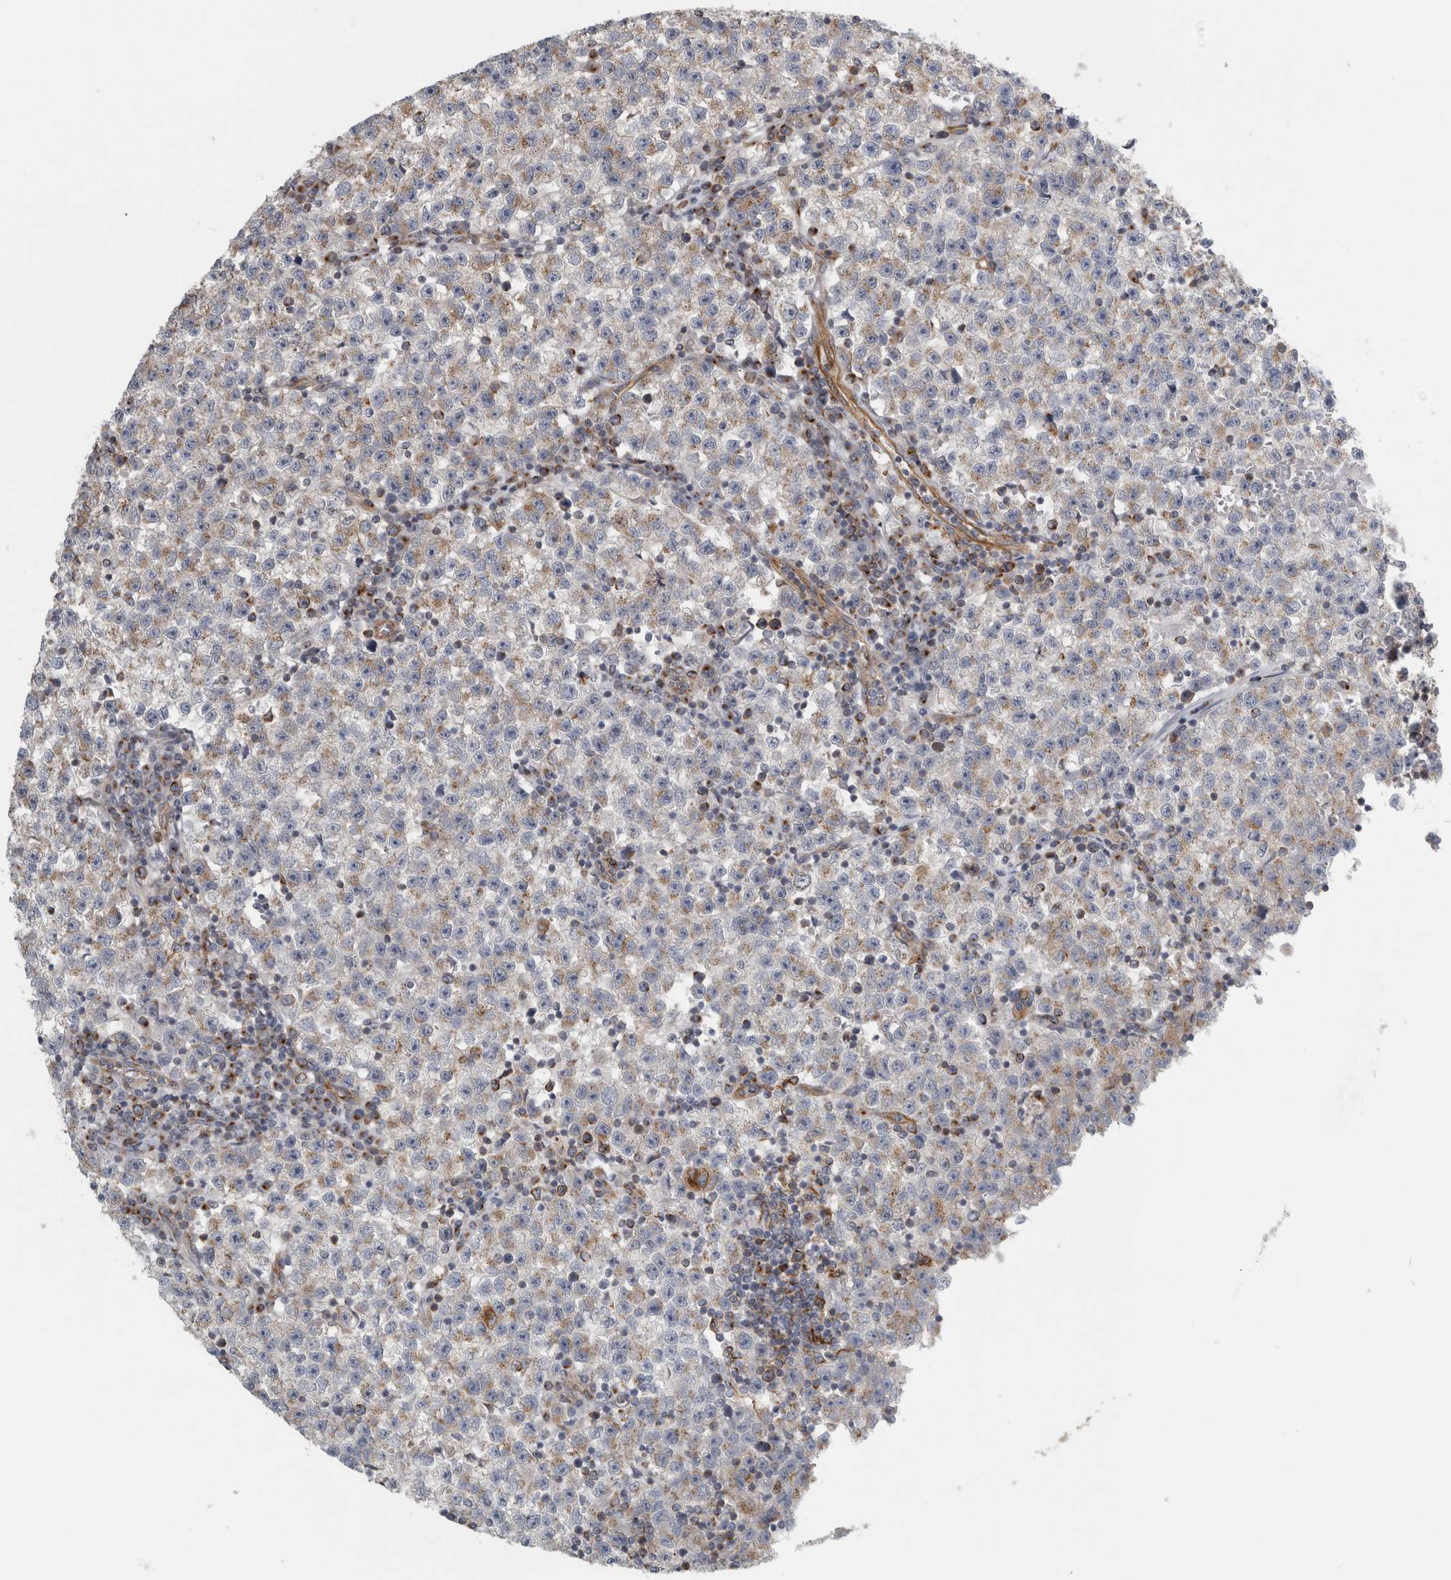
{"staining": {"intensity": "weak", "quantity": "25%-75%", "location": "cytoplasmic/membranous"}, "tissue": "testis cancer", "cell_type": "Tumor cells", "image_type": "cancer", "snomed": [{"axis": "morphology", "description": "Seminoma, NOS"}, {"axis": "topography", "description": "Testis"}], "caption": "An image showing weak cytoplasmic/membranous expression in approximately 25%-75% of tumor cells in testis seminoma, as visualized by brown immunohistochemical staining.", "gene": "PEX6", "patient": {"sex": "male", "age": 22}}